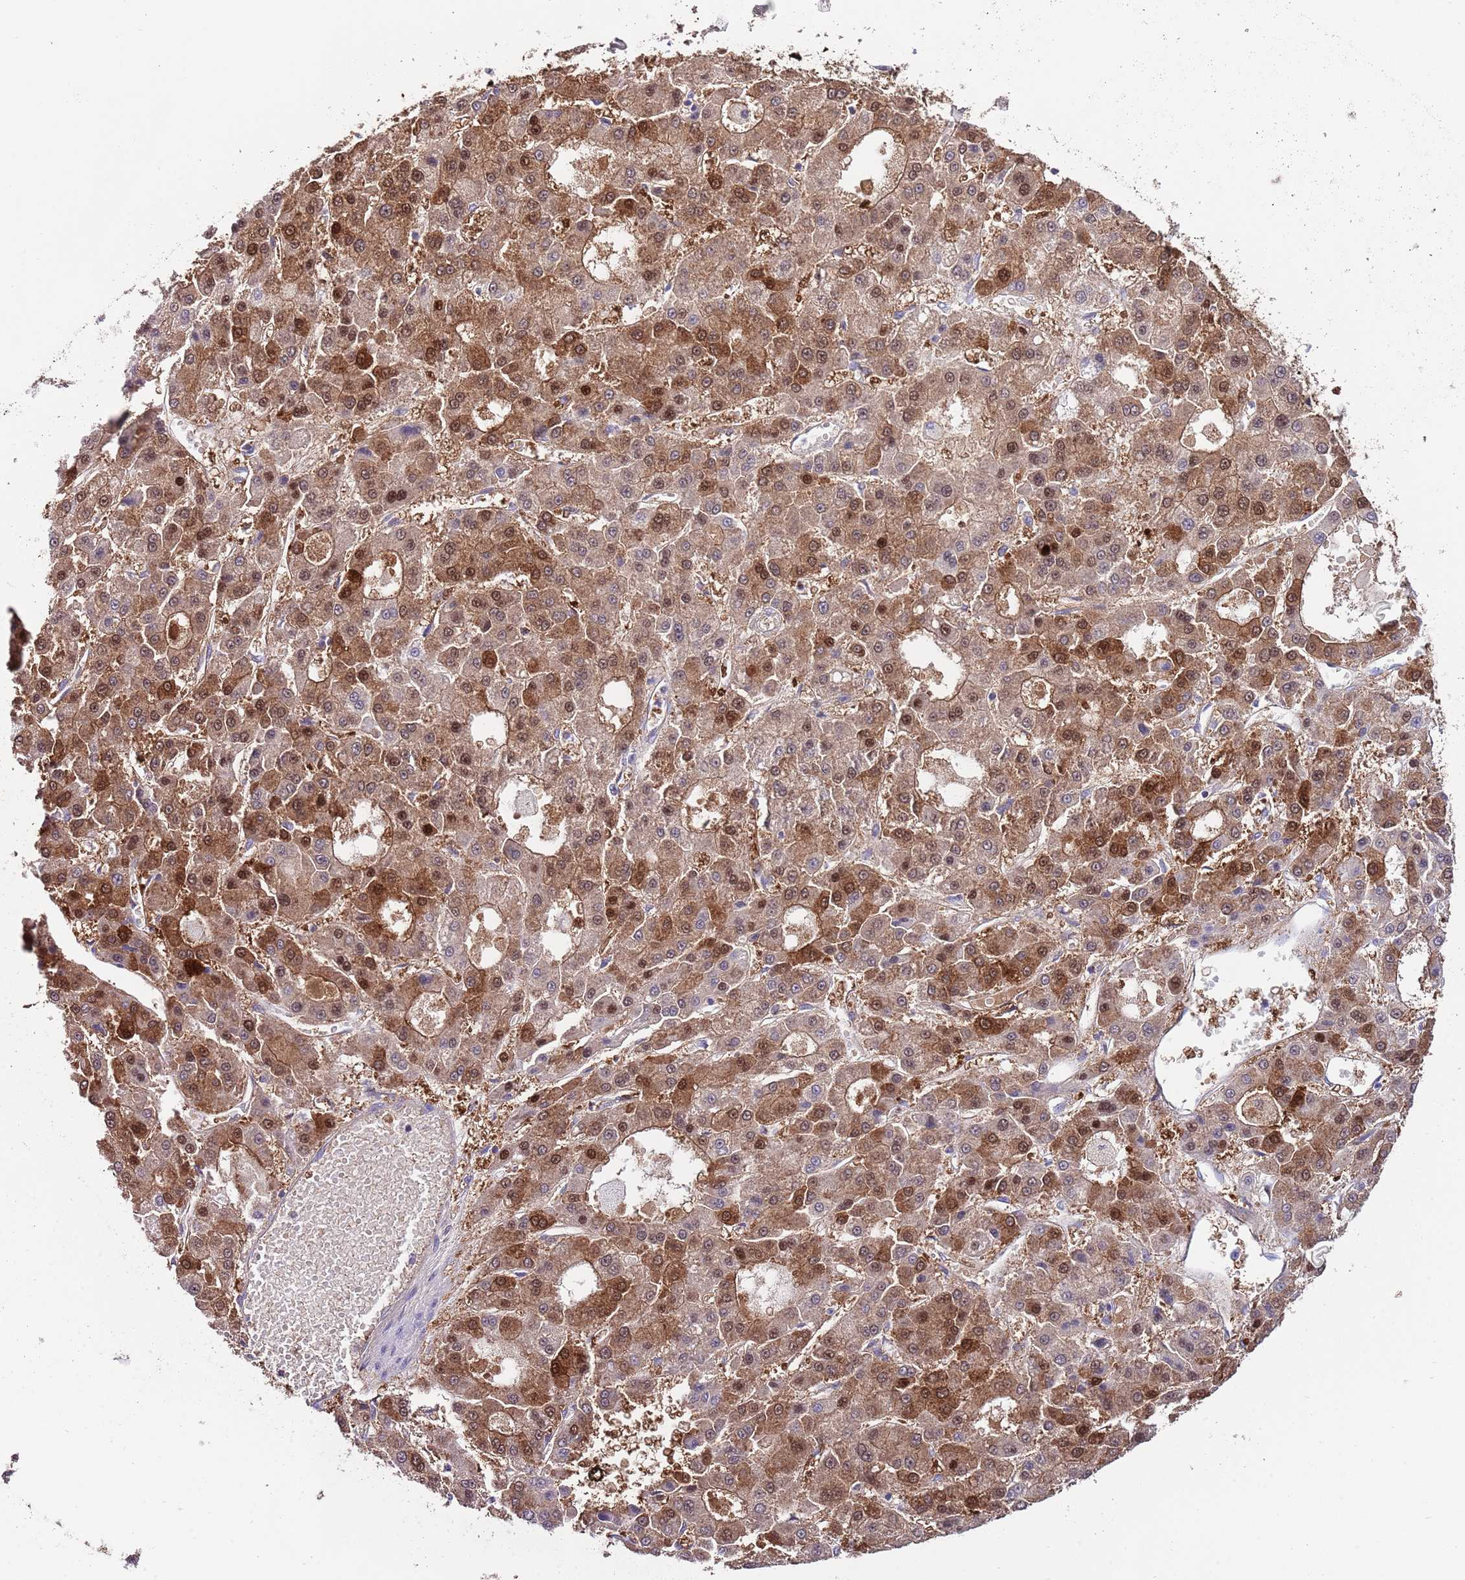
{"staining": {"intensity": "moderate", "quantity": ">75%", "location": "cytoplasmic/membranous,nuclear"}, "tissue": "liver cancer", "cell_type": "Tumor cells", "image_type": "cancer", "snomed": [{"axis": "morphology", "description": "Carcinoma, Hepatocellular, NOS"}, {"axis": "topography", "description": "Liver"}], "caption": "Tumor cells show moderate cytoplasmic/membranous and nuclear staining in approximately >75% of cells in liver hepatocellular carcinoma.", "gene": "ALDH3A1", "patient": {"sex": "male", "age": 70}}